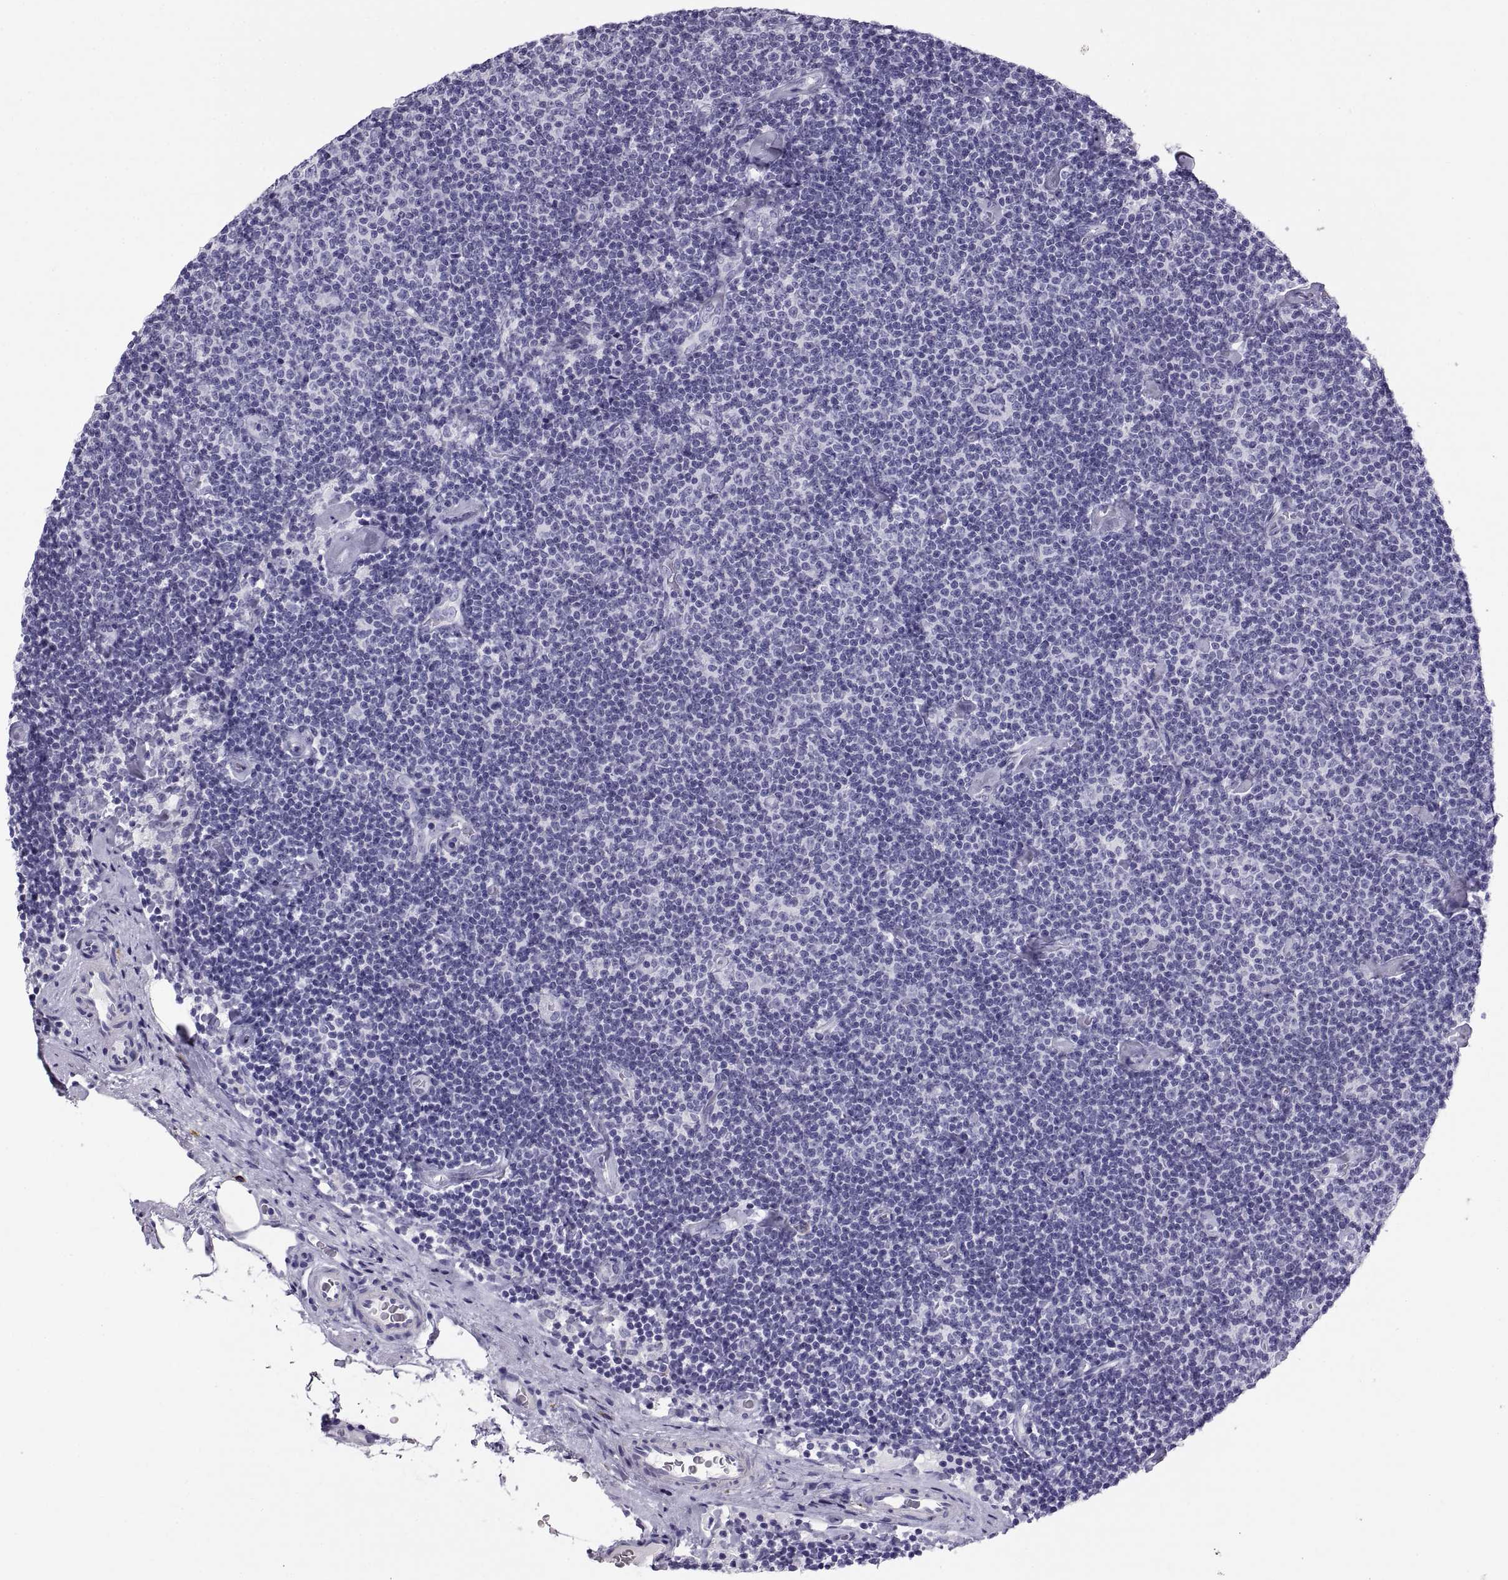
{"staining": {"intensity": "negative", "quantity": "none", "location": "none"}, "tissue": "lymphoma", "cell_type": "Tumor cells", "image_type": "cancer", "snomed": [{"axis": "morphology", "description": "Malignant lymphoma, non-Hodgkin's type, Low grade"}, {"axis": "topography", "description": "Lymph node"}], "caption": "This histopathology image is of lymphoma stained with IHC to label a protein in brown with the nuclei are counter-stained blue. There is no expression in tumor cells.", "gene": "CT47A10", "patient": {"sex": "male", "age": 81}}